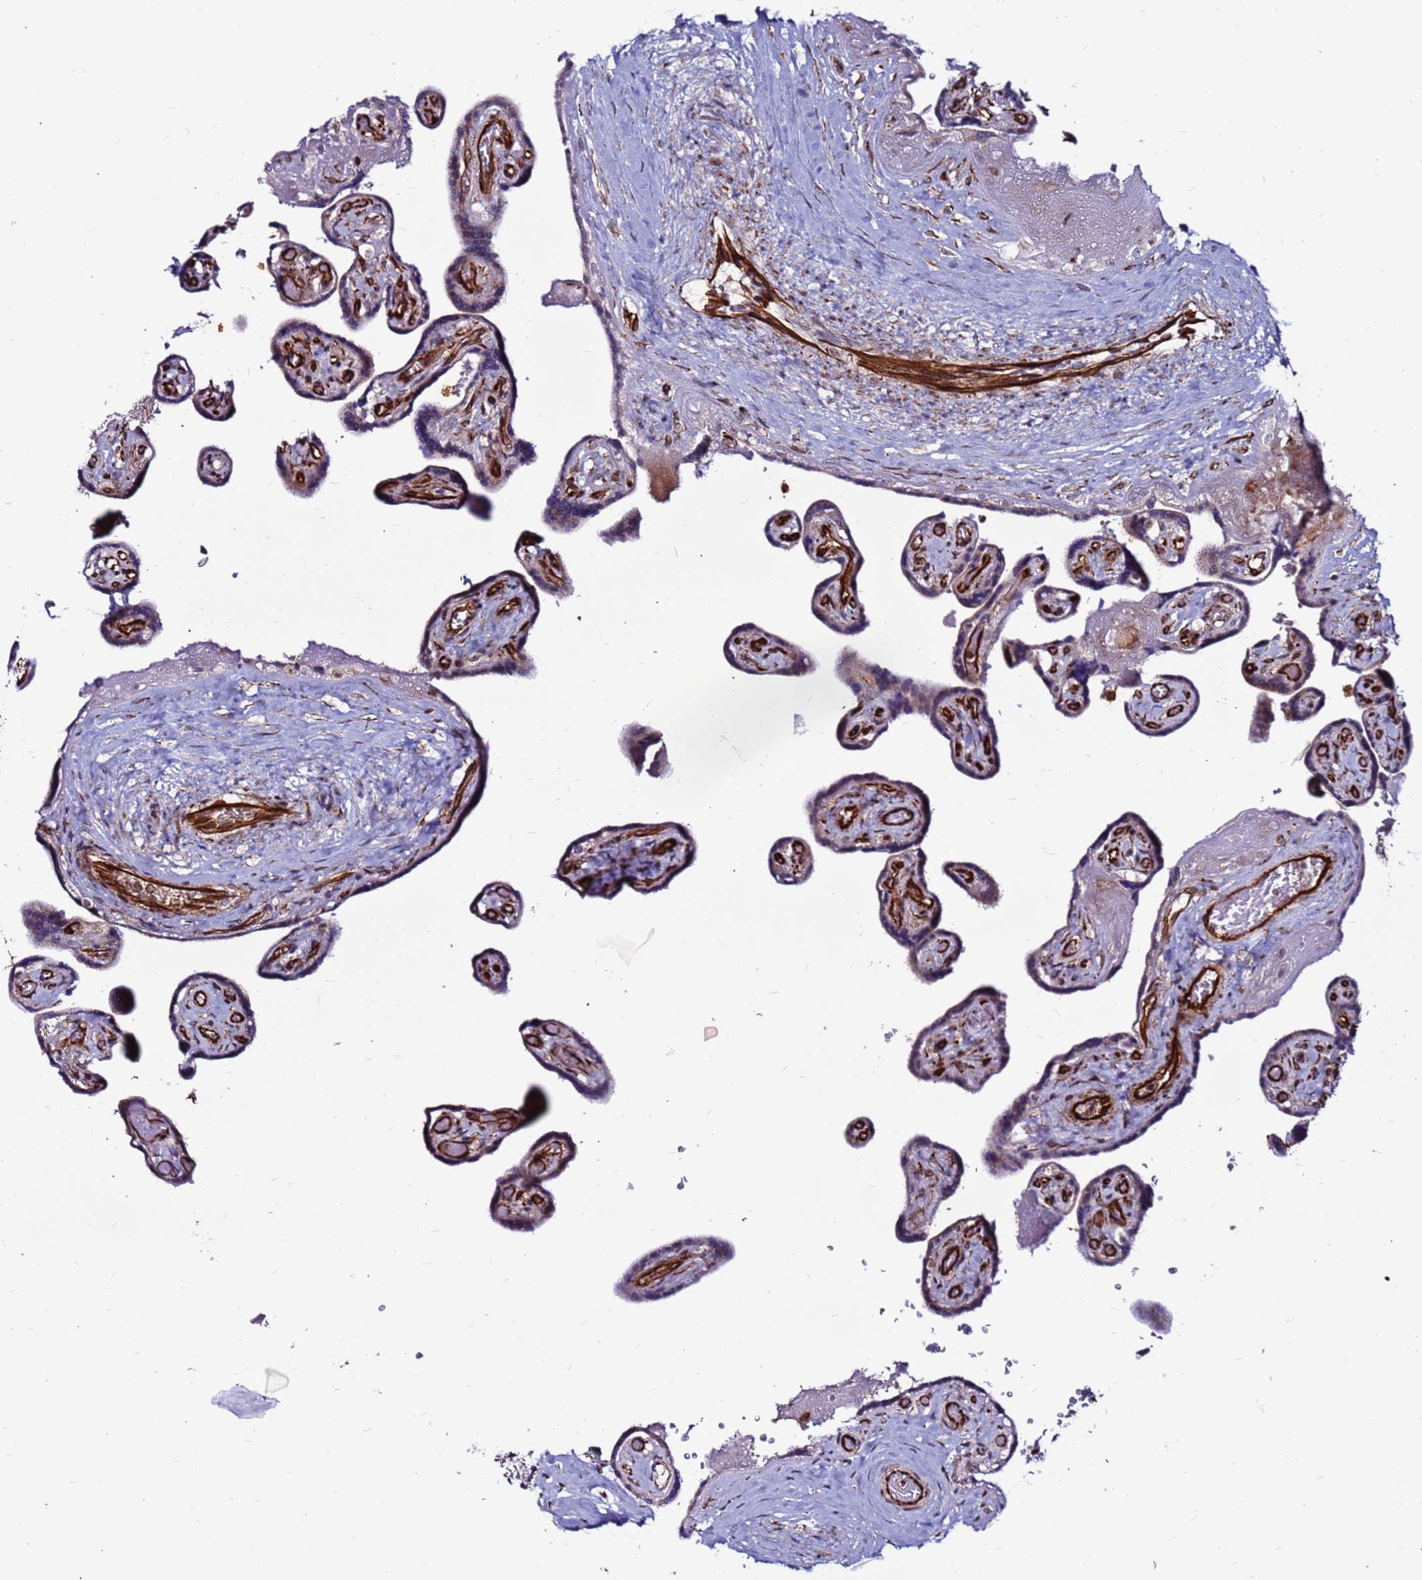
{"staining": {"intensity": "moderate", "quantity": ">75%", "location": "nuclear"}, "tissue": "placenta", "cell_type": "Decidual cells", "image_type": "normal", "snomed": [{"axis": "morphology", "description": "Normal tissue, NOS"}, {"axis": "topography", "description": "Placenta"}], "caption": "About >75% of decidual cells in normal human placenta show moderate nuclear protein expression as visualized by brown immunohistochemical staining.", "gene": "CLK3", "patient": {"sex": "female", "age": 32}}